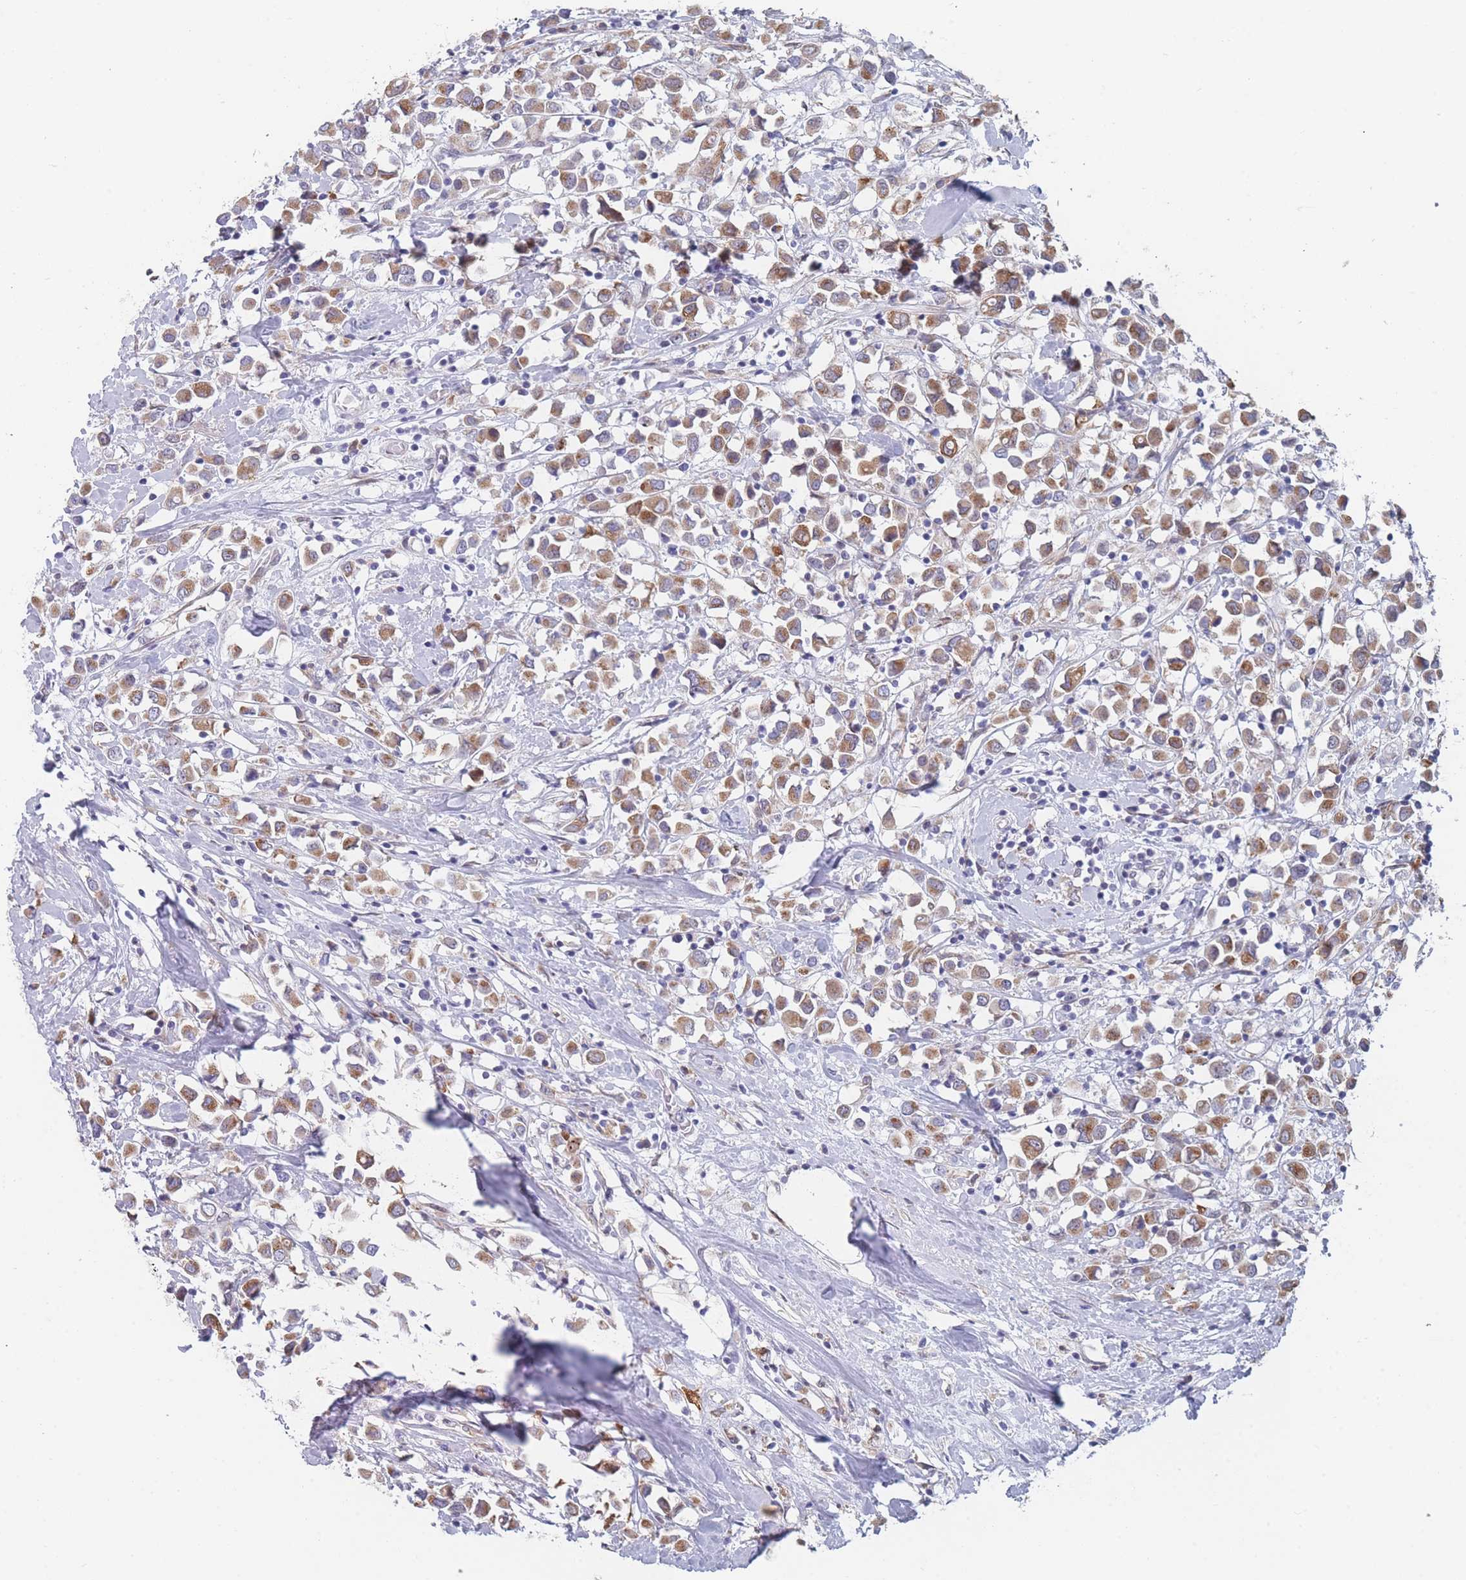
{"staining": {"intensity": "moderate", "quantity": ">75%", "location": "cytoplasmic/membranous"}, "tissue": "breast cancer", "cell_type": "Tumor cells", "image_type": "cancer", "snomed": [{"axis": "morphology", "description": "Duct carcinoma"}, {"axis": "topography", "description": "Breast"}], "caption": "Immunohistochemistry (IHC) of breast invasive ductal carcinoma reveals medium levels of moderate cytoplasmic/membranous staining in approximately >75% of tumor cells. The protein is stained brown, and the nuclei are stained in blue (DAB (3,3'-diaminobenzidine) IHC with brightfield microscopy, high magnification).", "gene": "TMED10", "patient": {"sex": "female", "age": 61}}